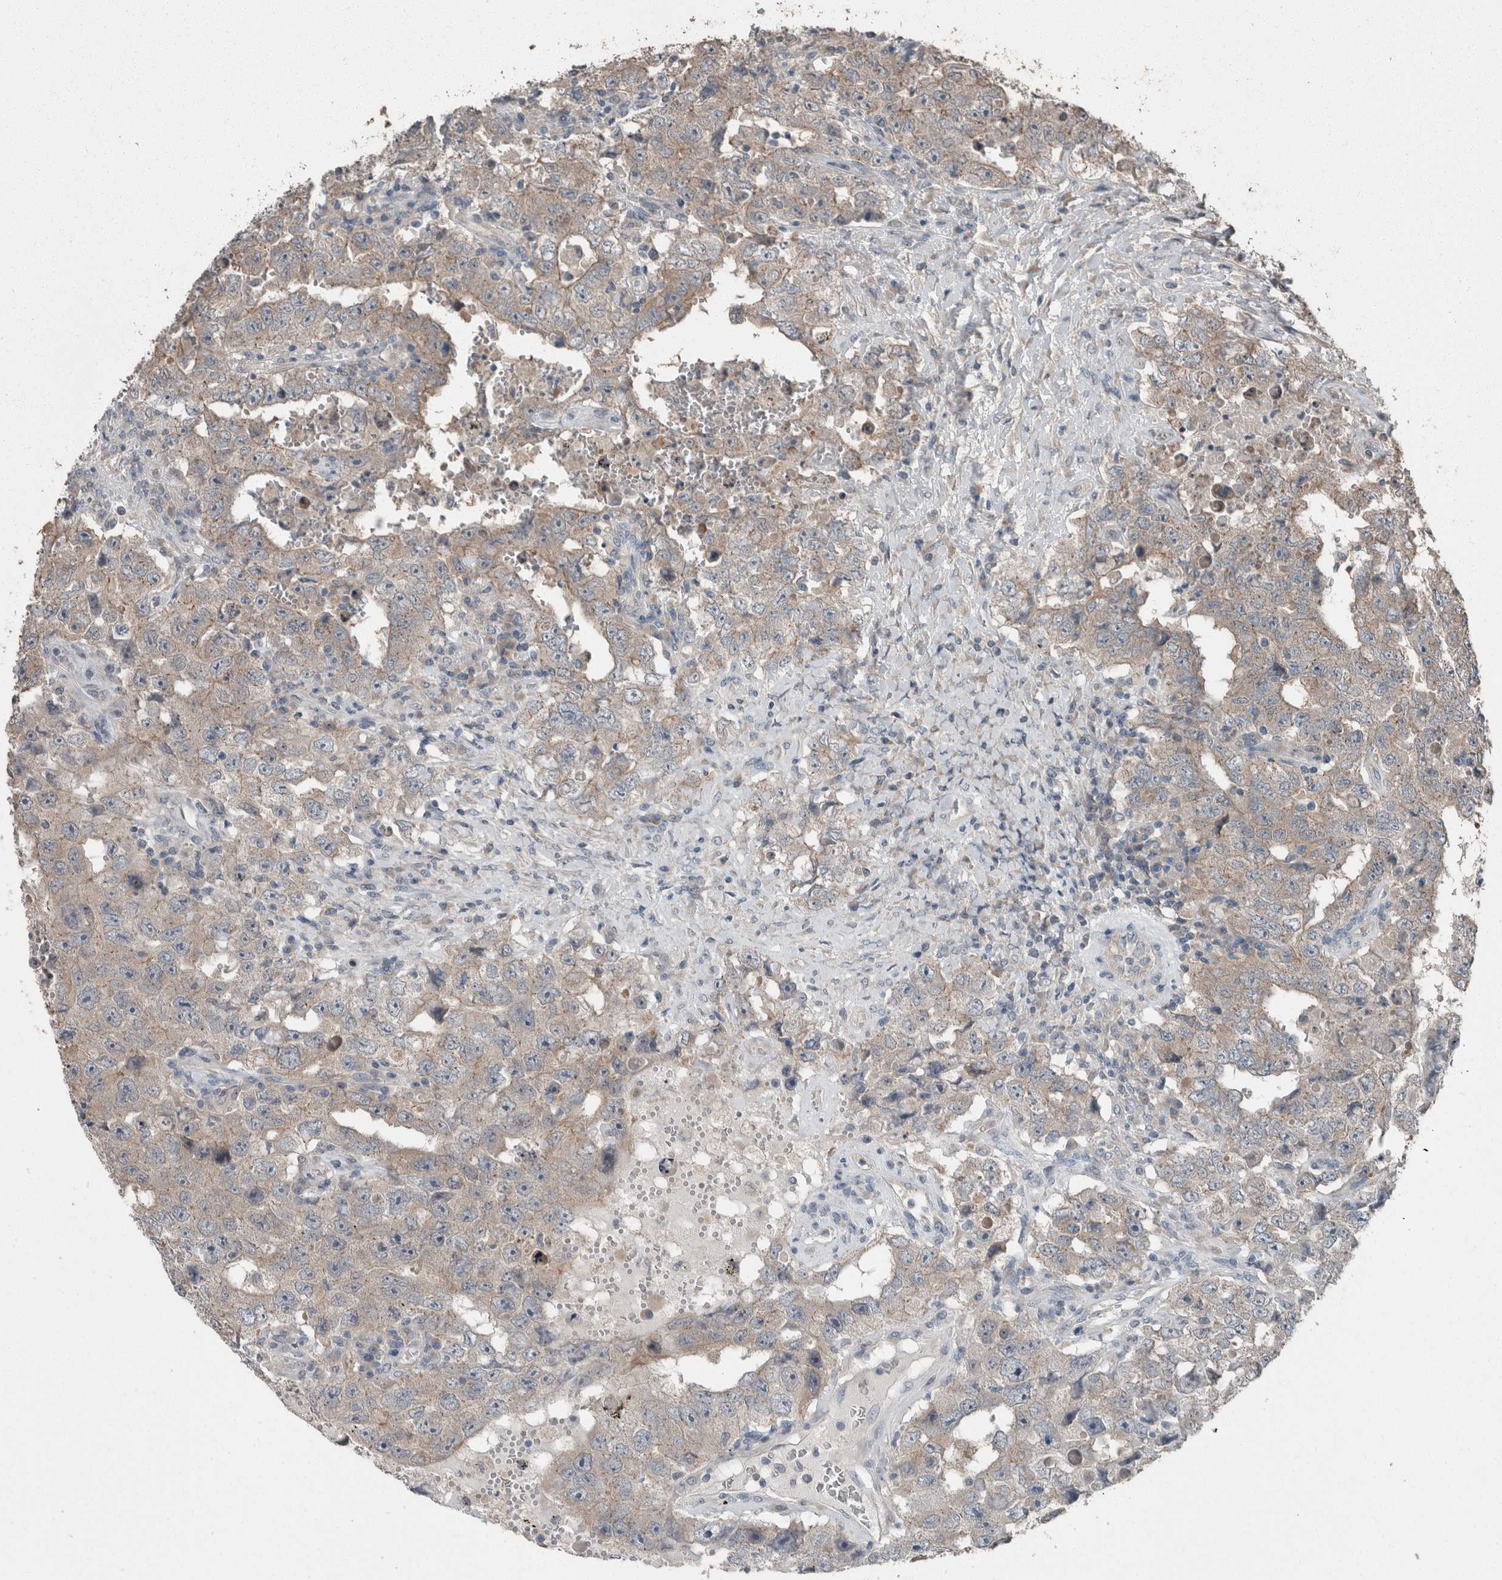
{"staining": {"intensity": "weak", "quantity": "<25%", "location": "cytoplasmic/membranous"}, "tissue": "testis cancer", "cell_type": "Tumor cells", "image_type": "cancer", "snomed": [{"axis": "morphology", "description": "Carcinoma, Embryonal, NOS"}, {"axis": "topography", "description": "Testis"}], "caption": "Tumor cells are negative for protein expression in human testis cancer (embryonal carcinoma).", "gene": "KNTC1", "patient": {"sex": "male", "age": 26}}